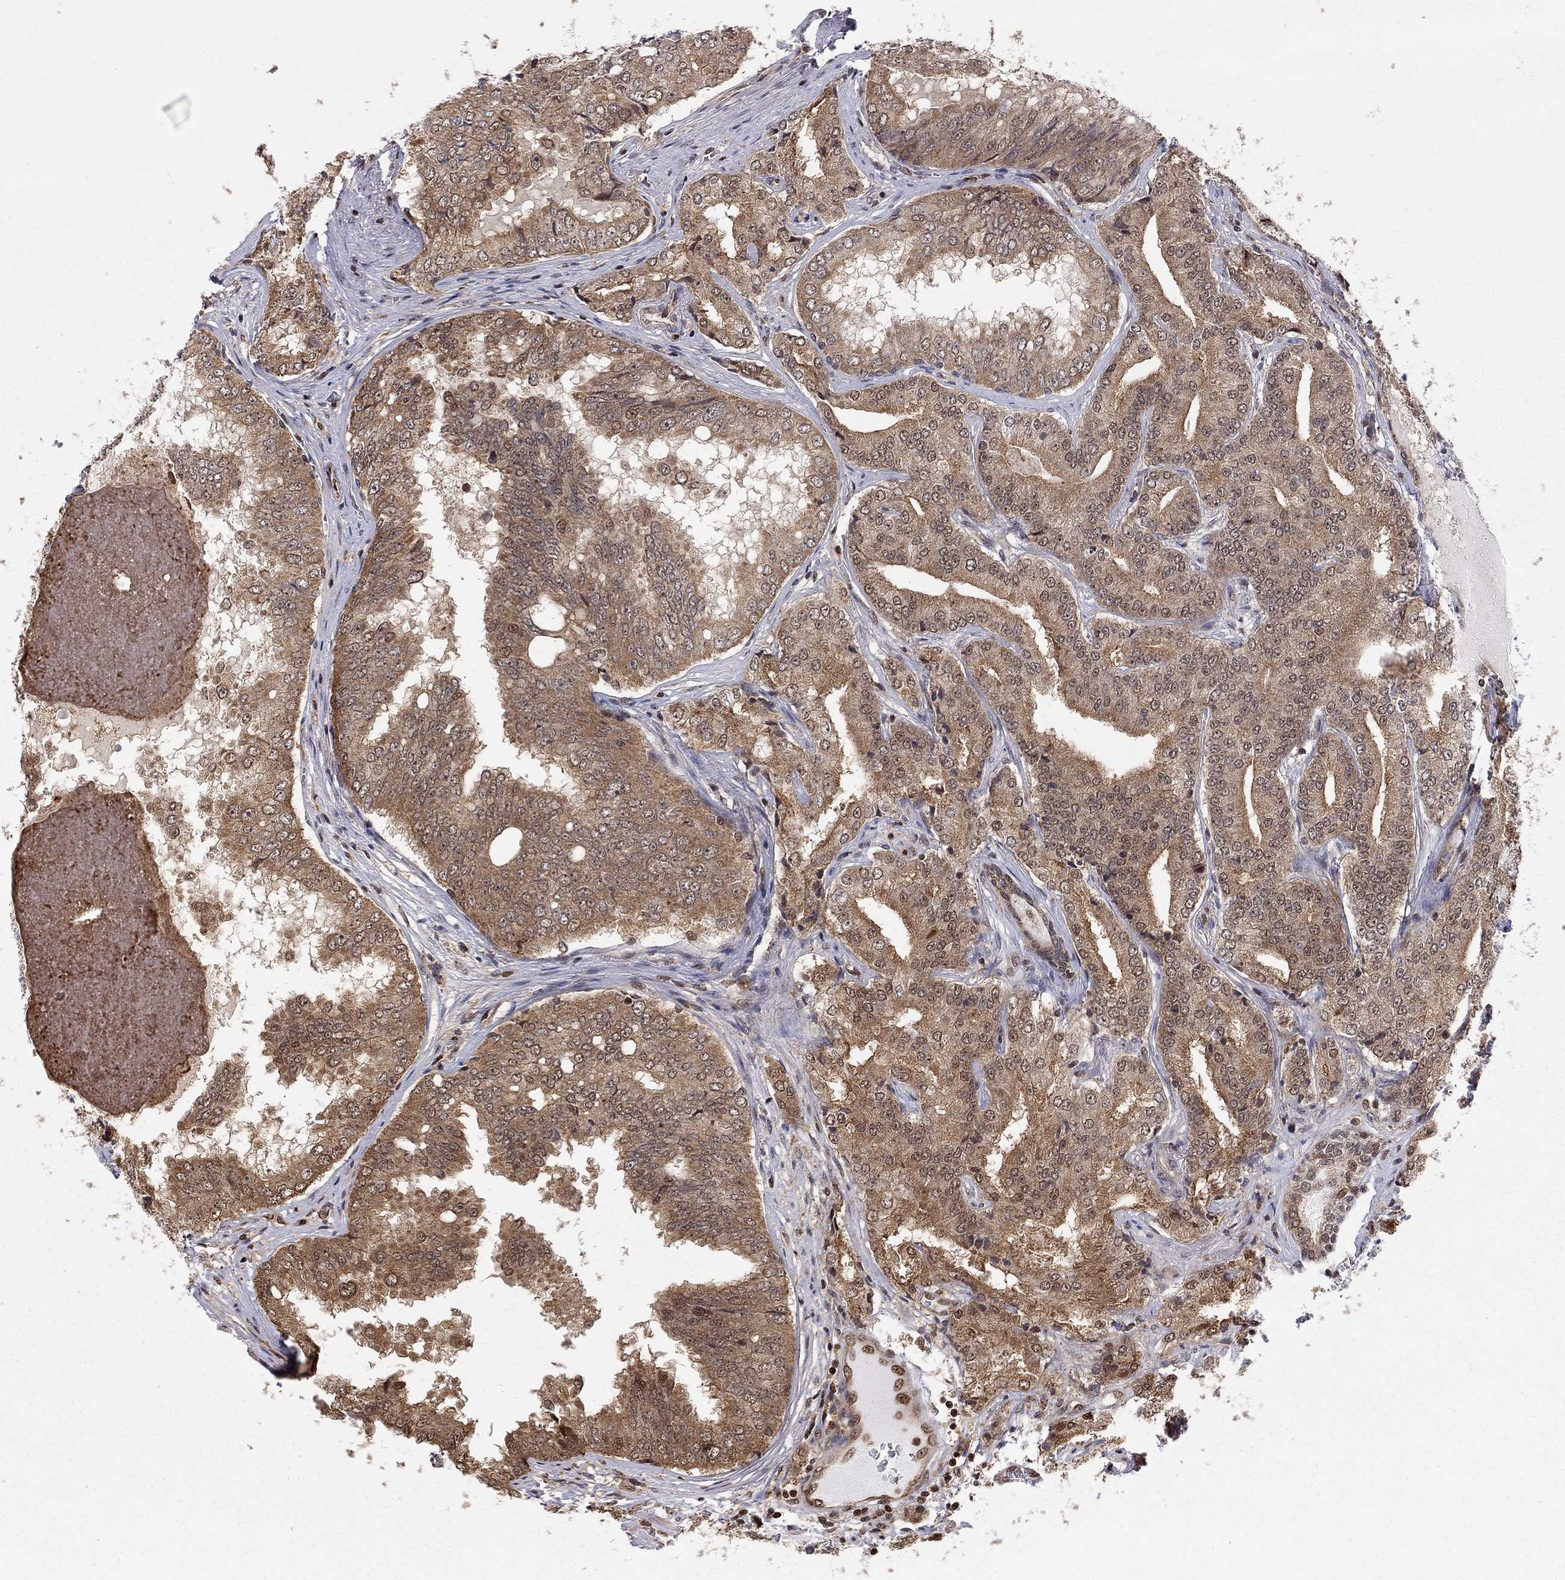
{"staining": {"intensity": "moderate", "quantity": ">75%", "location": "cytoplasmic/membranous"}, "tissue": "prostate cancer", "cell_type": "Tumor cells", "image_type": "cancer", "snomed": [{"axis": "morphology", "description": "Adenocarcinoma, NOS"}, {"axis": "topography", "description": "Prostate"}], "caption": "Protein analysis of adenocarcinoma (prostate) tissue displays moderate cytoplasmic/membranous staining in approximately >75% of tumor cells.", "gene": "ELOB", "patient": {"sex": "male", "age": 65}}